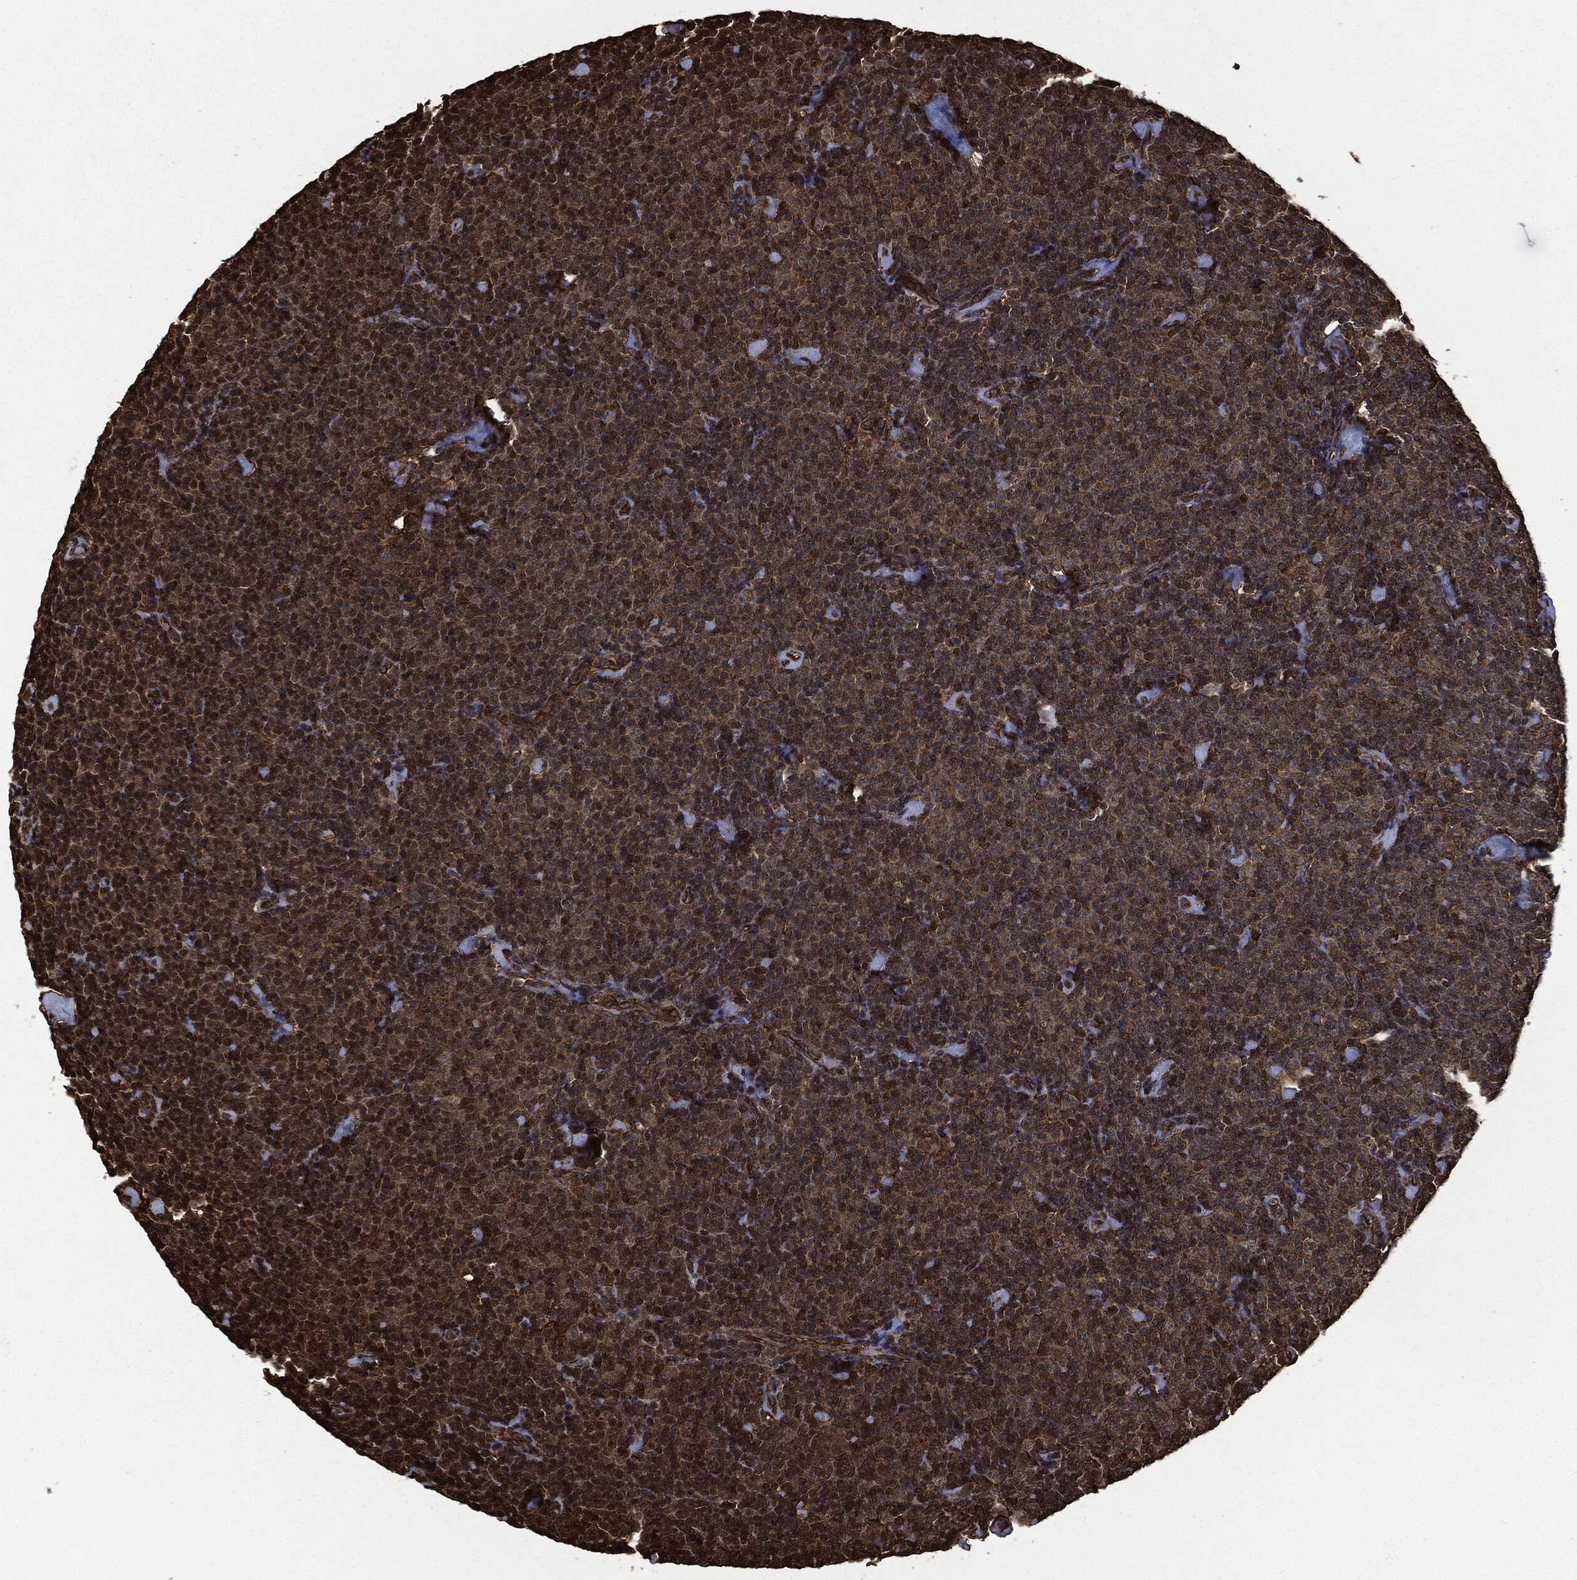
{"staining": {"intensity": "moderate", "quantity": "25%-75%", "location": "cytoplasmic/membranous"}, "tissue": "lymphoma", "cell_type": "Tumor cells", "image_type": "cancer", "snomed": [{"axis": "morphology", "description": "Malignant lymphoma, non-Hodgkin's type, Low grade"}, {"axis": "topography", "description": "Lymph node"}], "caption": "Protein expression analysis of lymphoma demonstrates moderate cytoplasmic/membranous expression in approximately 25%-75% of tumor cells.", "gene": "HRAS", "patient": {"sex": "male", "age": 81}}